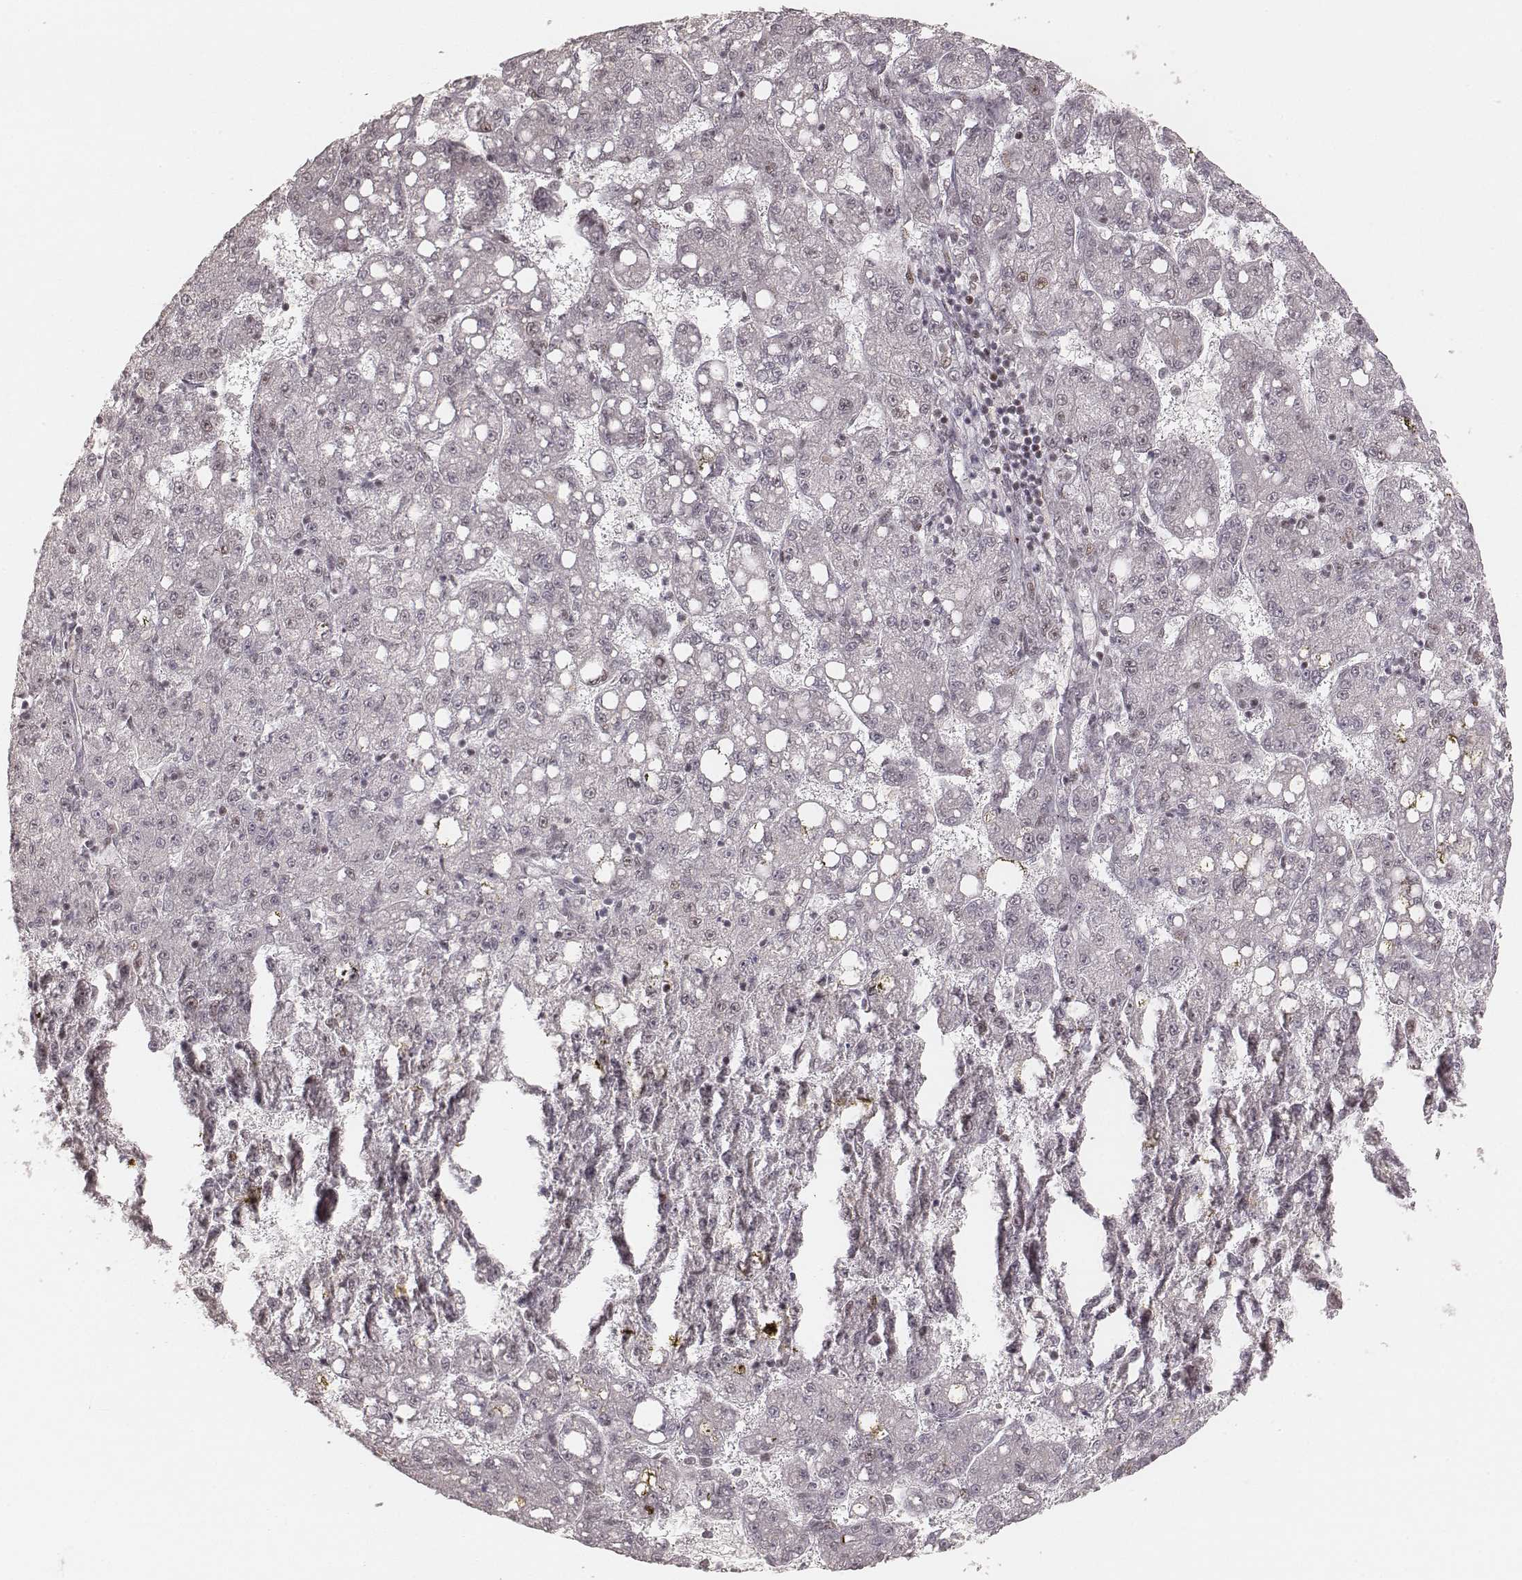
{"staining": {"intensity": "negative", "quantity": "none", "location": "none"}, "tissue": "liver cancer", "cell_type": "Tumor cells", "image_type": "cancer", "snomed": [{"axis": "morphology", "description": "Carcinoma, Hepatocellular, NOS"}, {"axis": "topography", "description": "Liver"}], "caption": "Immunohistochemistry histopathology image of liver hepatocellular carcinoma stained for a protein (brown), which exhibits no expression in tumor cells.", "gene": "HNRNPC", "patient": {"sex": "female", "age": 65}}